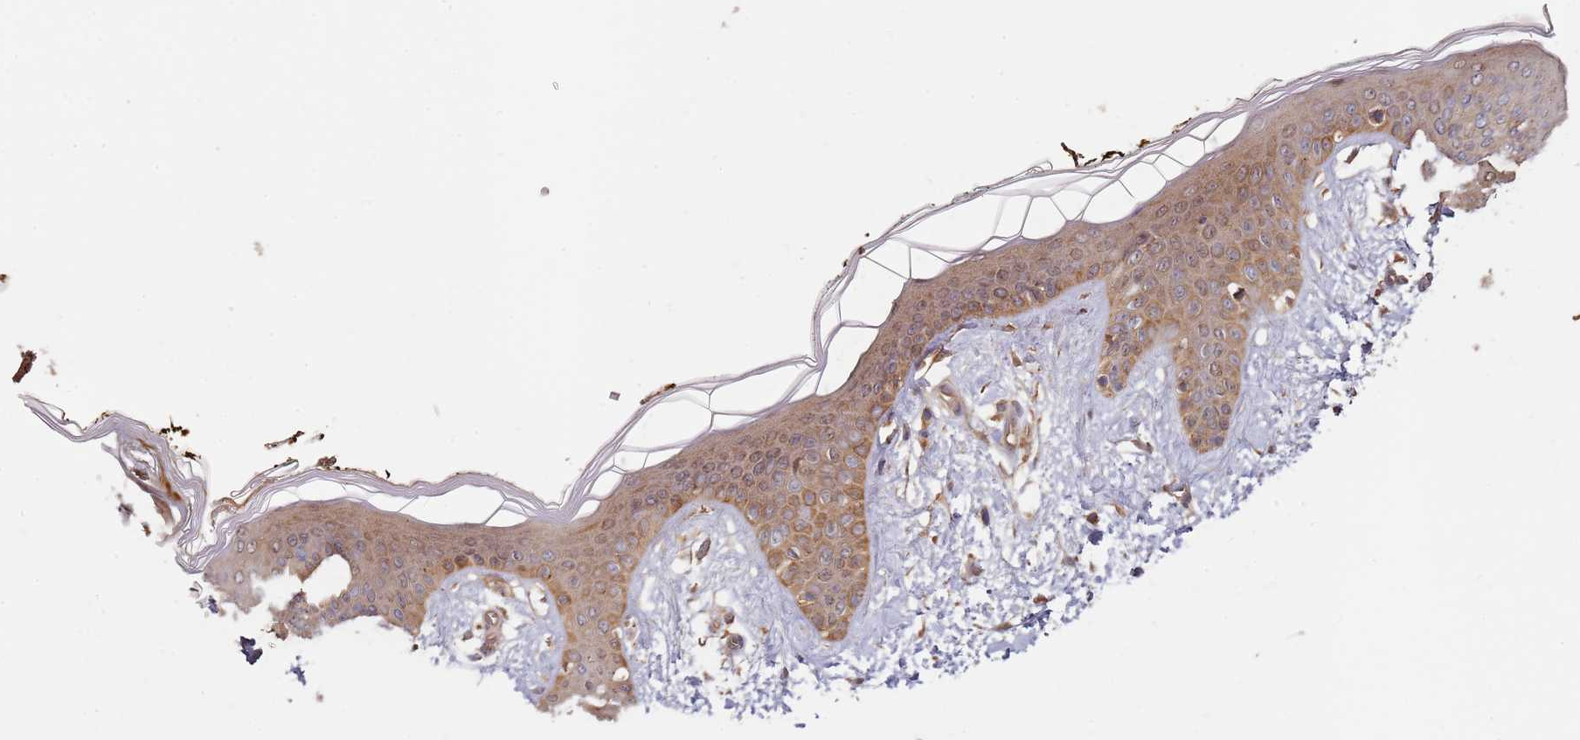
{"staining": {"intensity": "moderate", "quantity": ">75%", "location": "cytoplasmic/membranous"}, "tissue": "skin", "cell_type": "Fibroblasts", "image_type": "normal", "snomed": [{"axis": "morphology", "description": "Normal tissue, NOS"}, {"axis": "topography", "description": "Skin"}], "caption": "Approximately >75% of fibroblasts in unremarkable human skin reveal moderate cytoplasmic/membranous protein staining as visualized by brown immunohistochemical staining.", "gene": "SCGB2B2", "patient": {"sex": "female", "age": 34}}